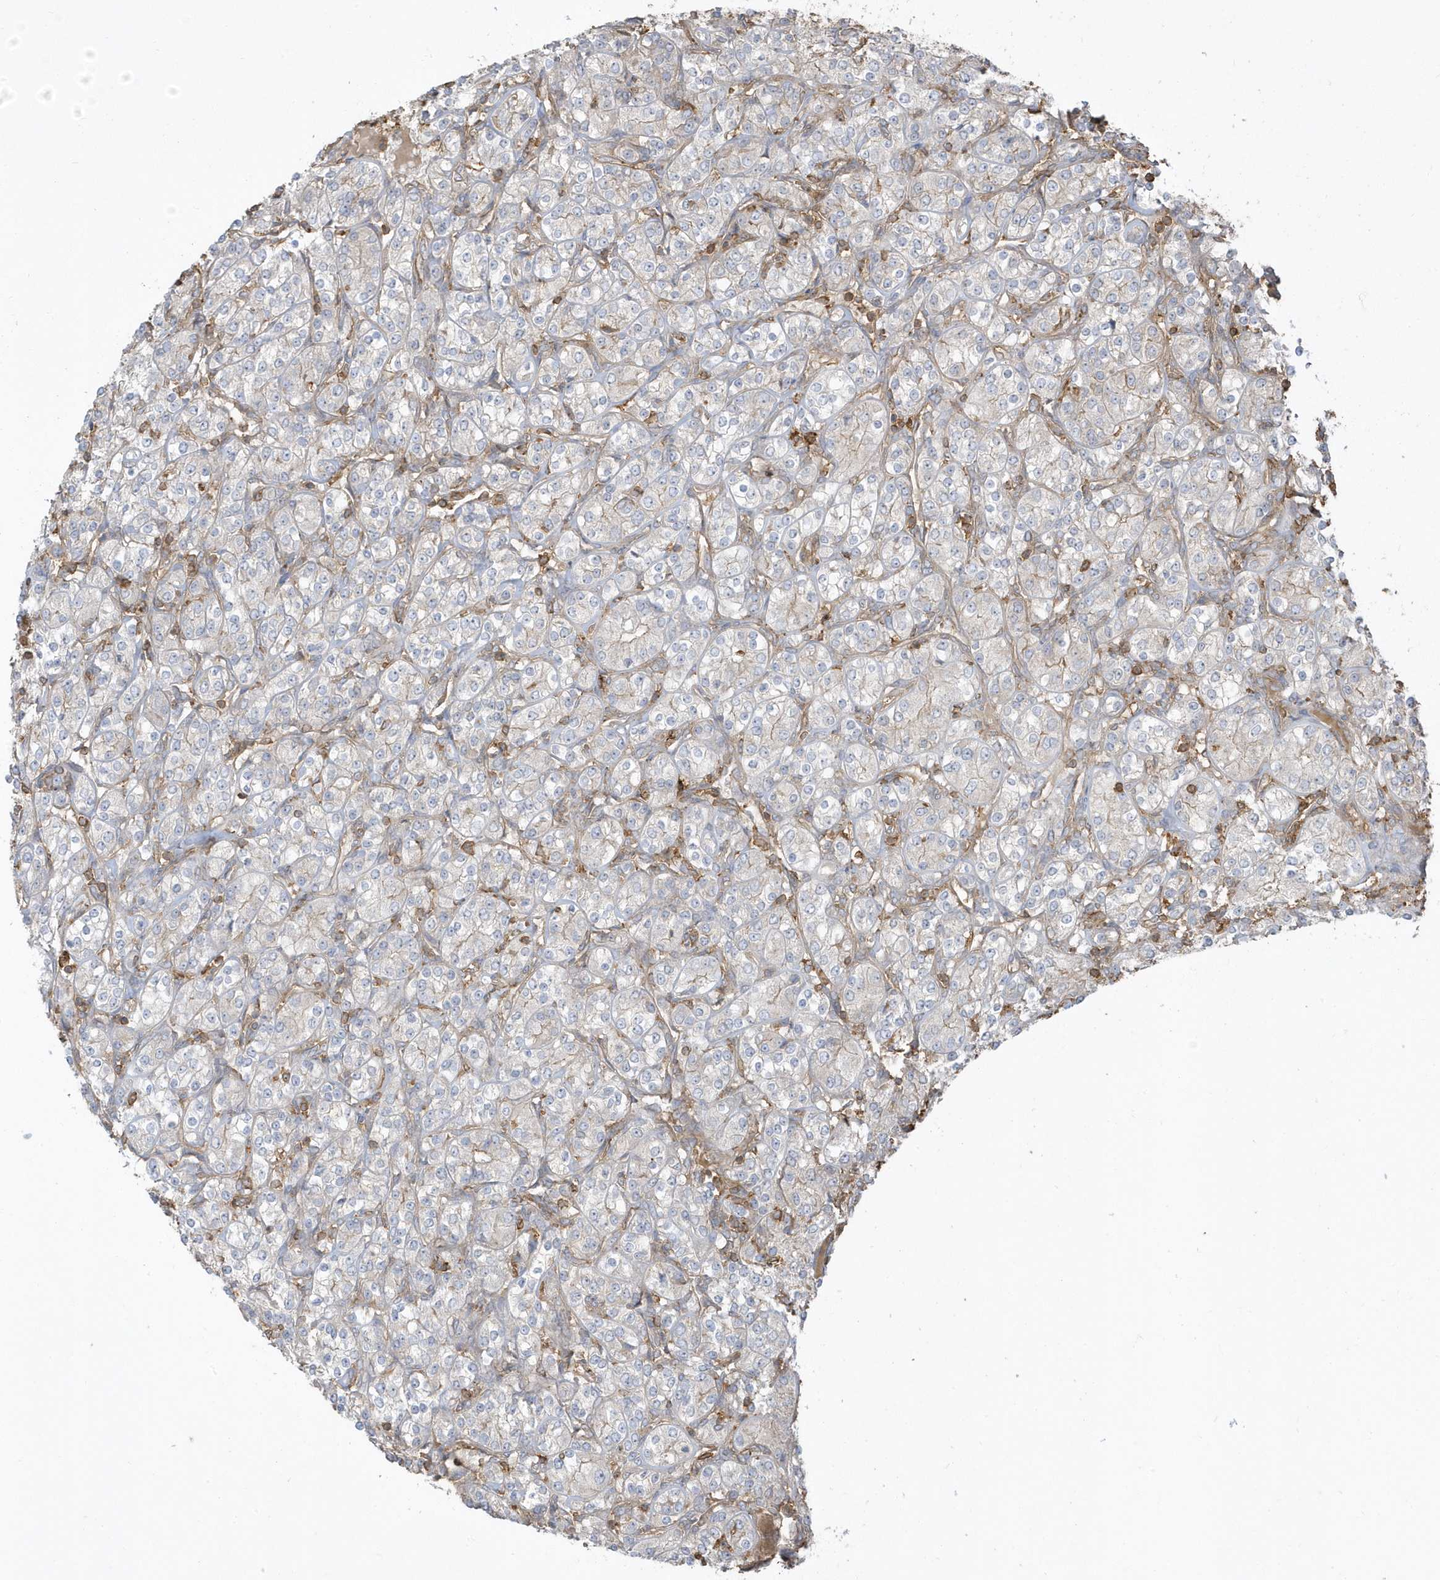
{"staining": {"intensity": "negative", "quantity": "none", "location": "none"}, "tissue": "renal cancer", "cell_type": "Tumor cells", "image_type": "cancer", "snomed": [{"axis": "morphology", "description": "Adenocarcinoma, NOS"}, {"axis": "topography", "description": "Kidney"}], "caption": "Immunohistochemical staining of human renal adenocarcinoma exhibits no significant positivity in tumor cells.", "gene": "ZBTB8A", "patient": {"sex": "male", "age": 77}}